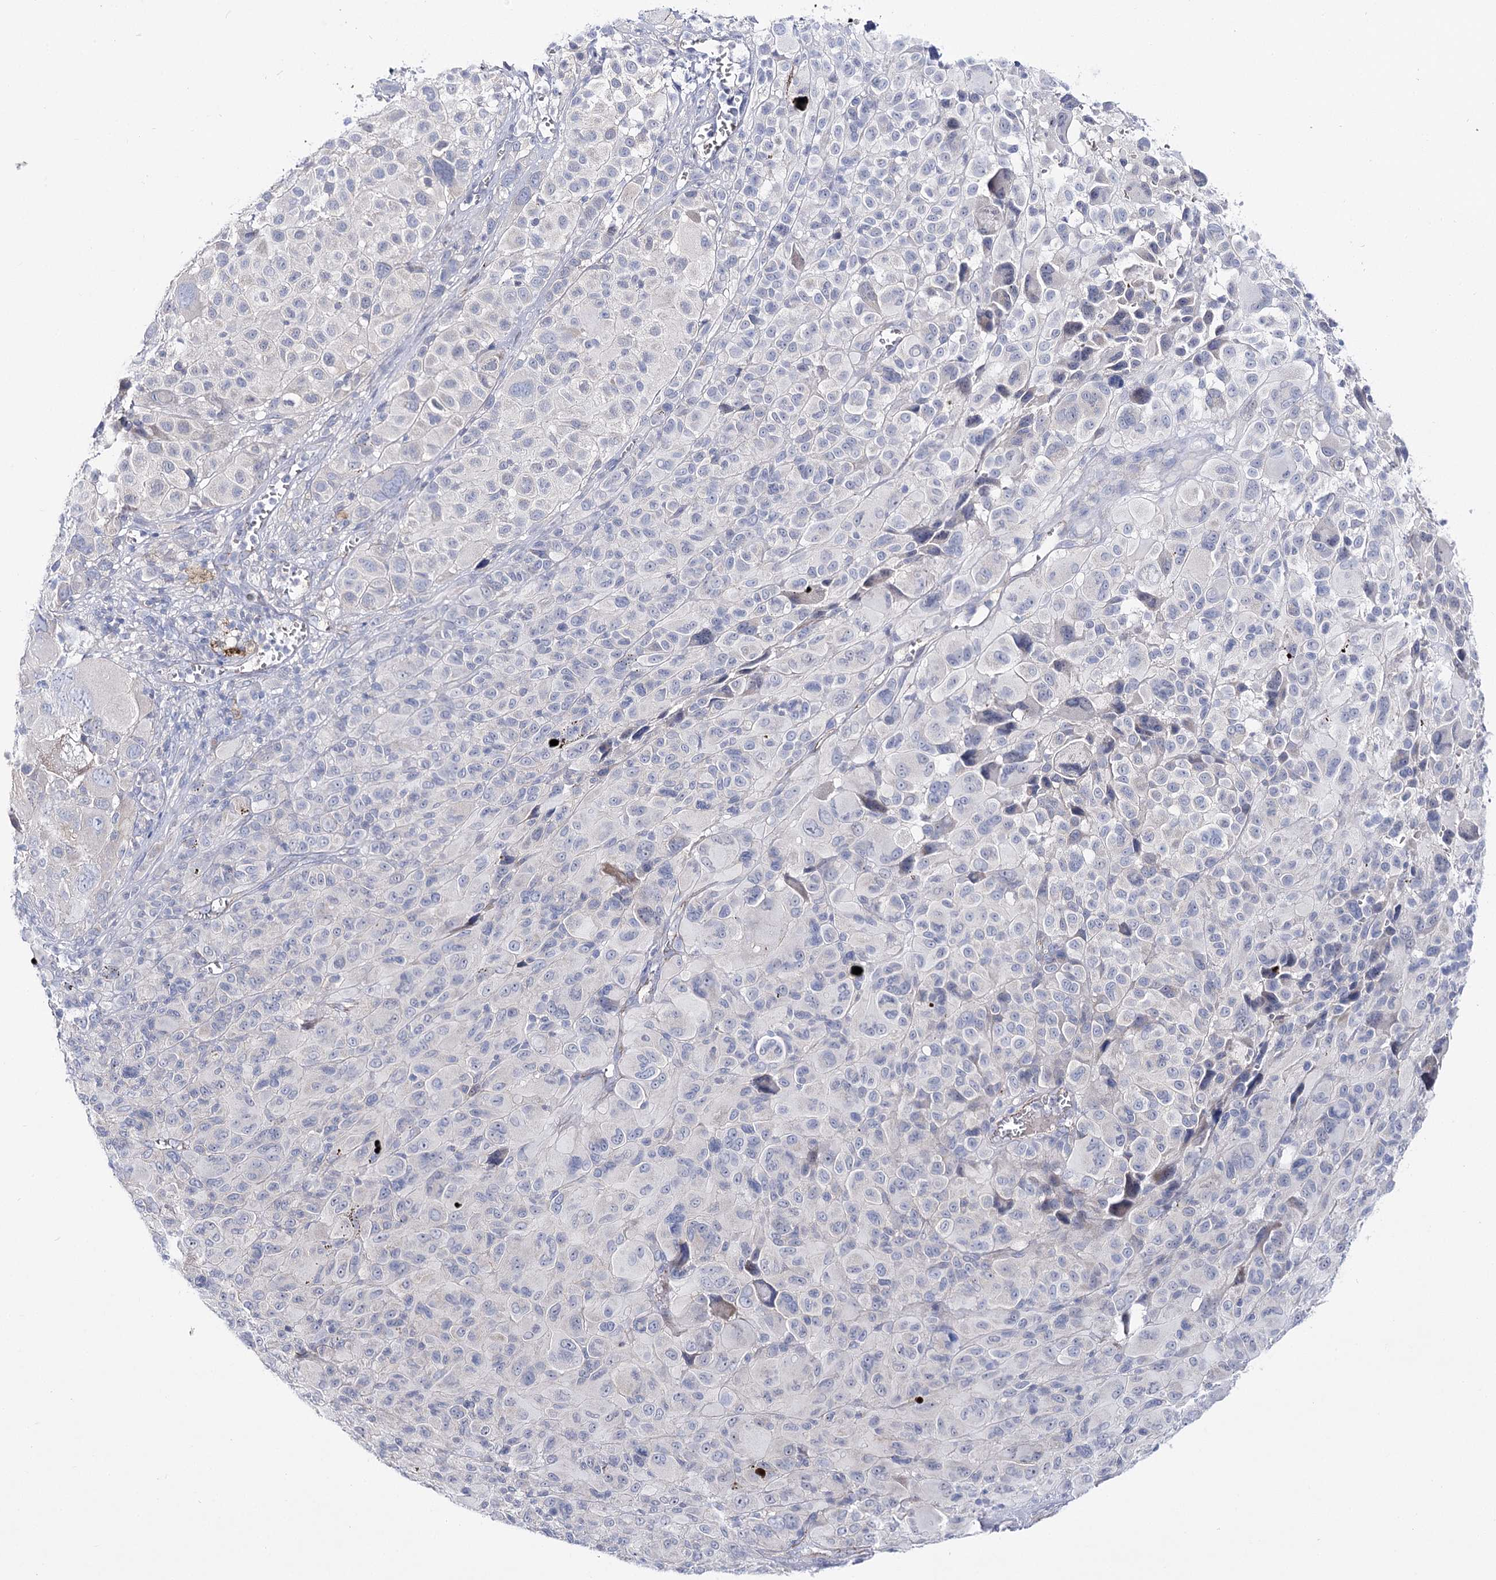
{"staining": {"intensity": "negative", "quantity": "none", "location": "none"}, "tissue": "melanoma", "cell_type": "Tumor cells", "image_type": "cancer", "snomed": [{"axis": "morphology", "description": "Malignant melanoma, NOS"}, {"axis": "topography", "description": "Skin of trunk"}], "caption": "The immunohistochemistry (IHC) micrograph has no significant positivity in tumor cells of malignant melanoma tissue. (DAB (3,3'-diaminobenzidine) immunohistochemistry visualized using brightfield microscopy, high magnification).", "gene": "NRAP", "patient": {"sex": "male", "age": 71}}